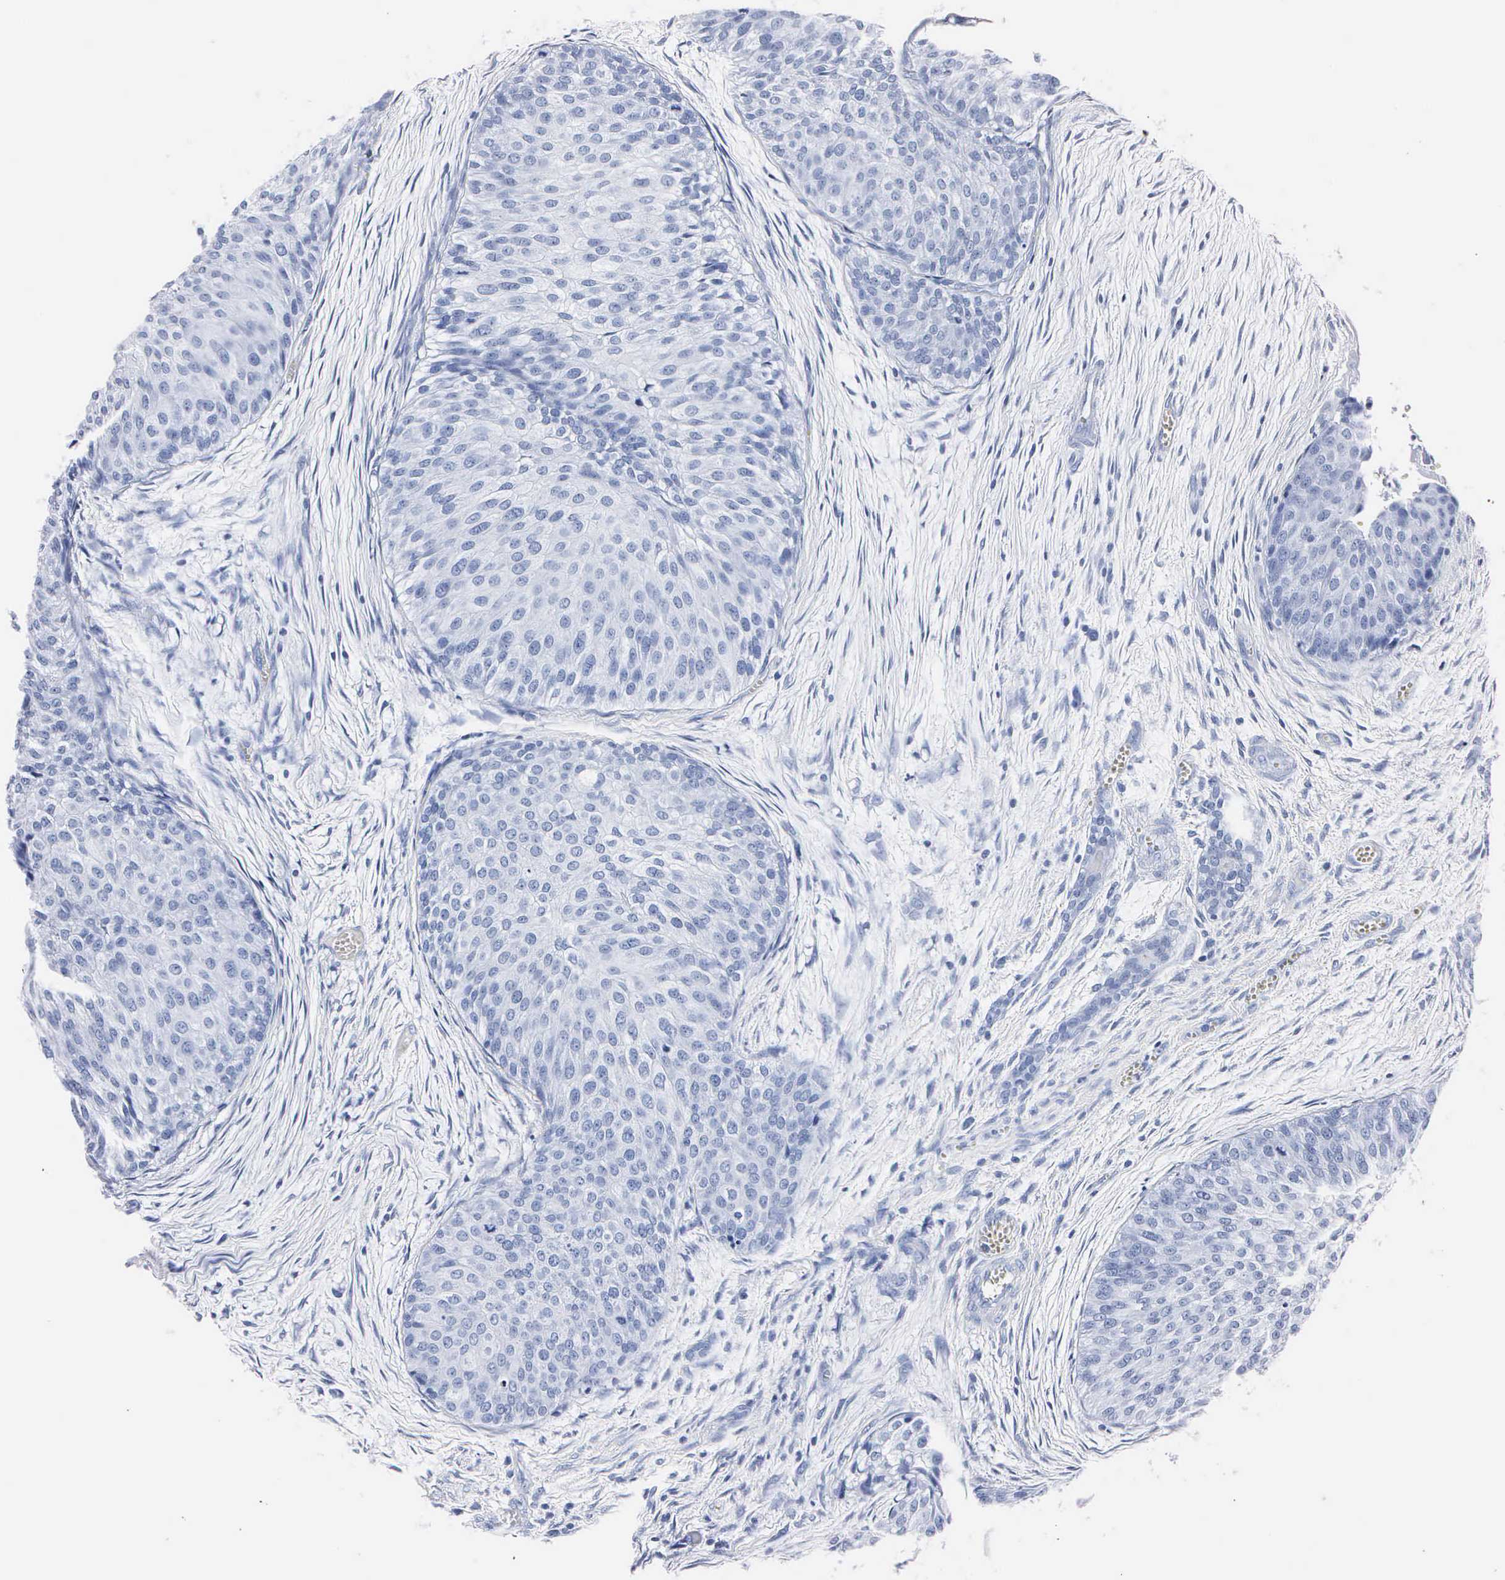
{"staining": {"intensity": "negative", "quantity": "none", "location": "none"}, "tissue": "urothelial cancer", "cell_type": "Tumor cells", "image_type": "cancer", "snomed": [{"axis": "morphology", "description": "Urothelial carcinoma, Low grade"}, {"axis": "topography", "description": "Urinary bladder"}], "caption": "The image shows no staining of tumor cells in urothelial cancer.", "gene": "MB", "patient": {"sex": "male", "age": 84}}